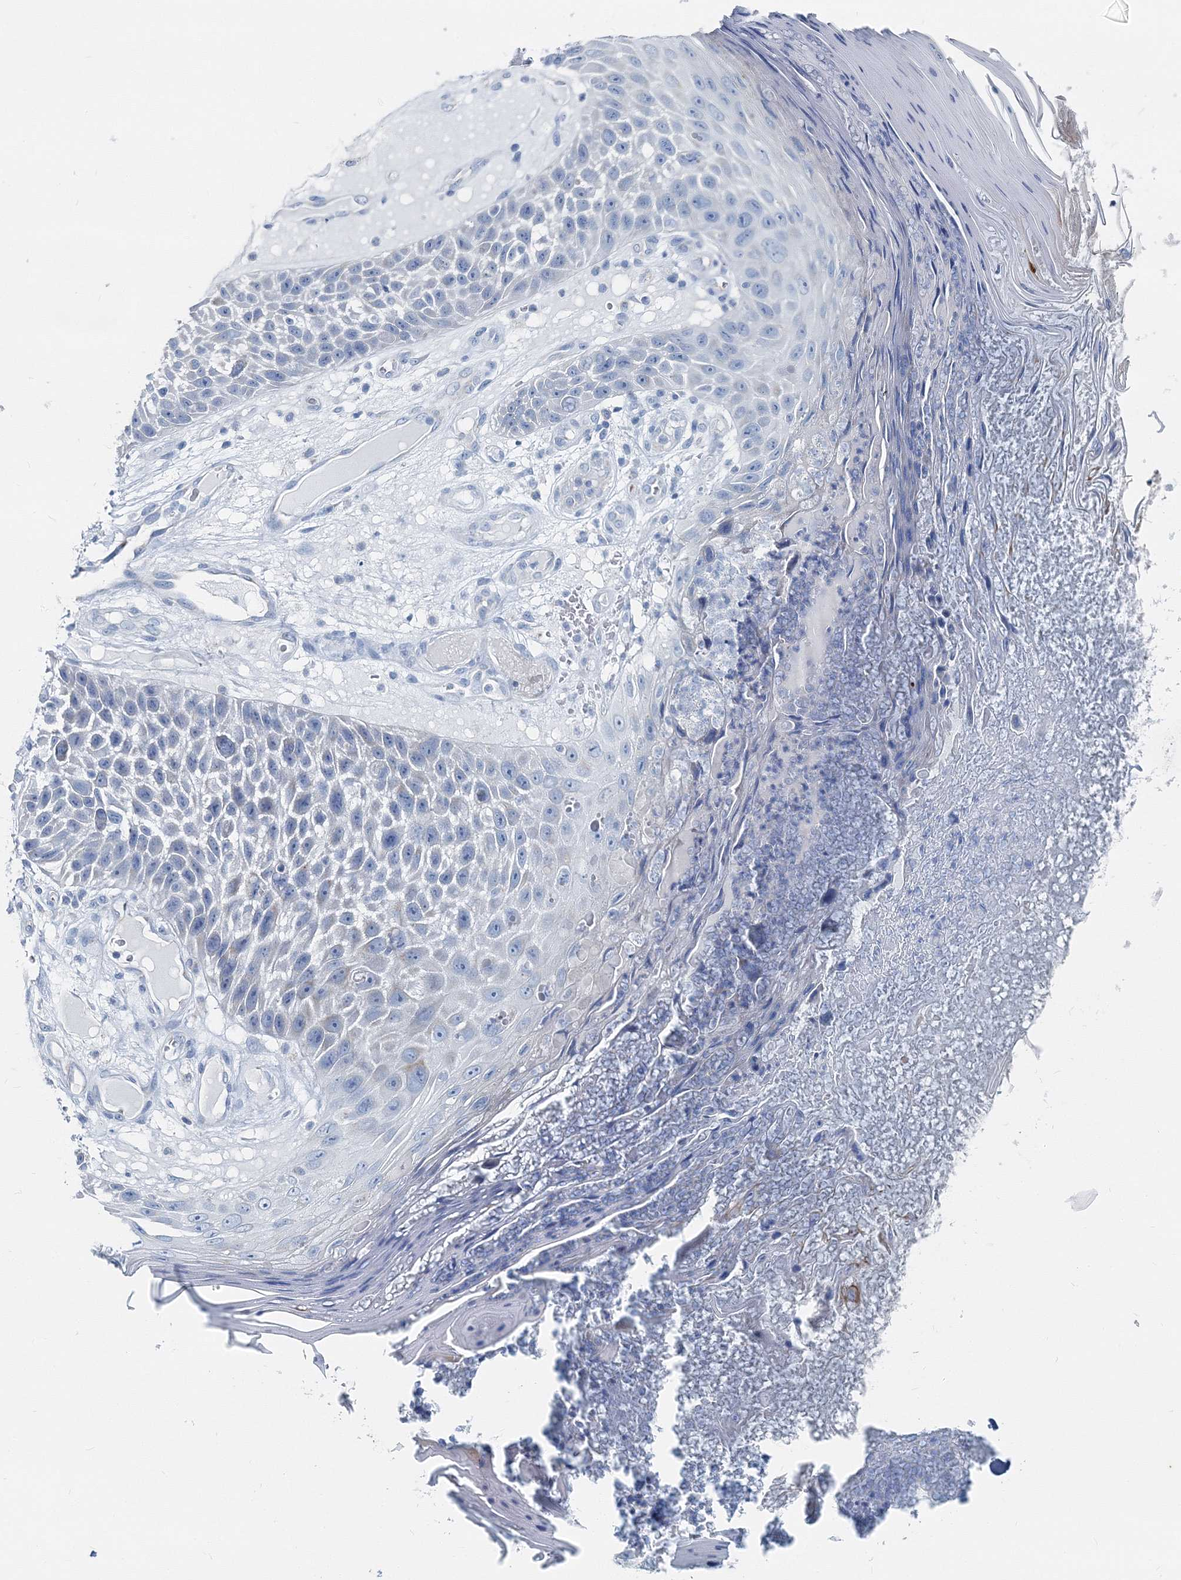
{"staining": {"intensity": "negative", "quantity": "none", "location": "none"}, "tissue": "skin cancer", "cell_type": "Tumor cells", "image_type": "cancer", "snomed": [{"axis": "morphology", "description": "Squamous cell carcinoma, NOS"}, {"axis": "topography", "description": "Skin"}], "caption": "Skin cancer was stained to show a protein in brown. There is no significant expression in tumor cells.", "gene": "GABARAPL2", "patient": {"sex": "female", "age": 88}}